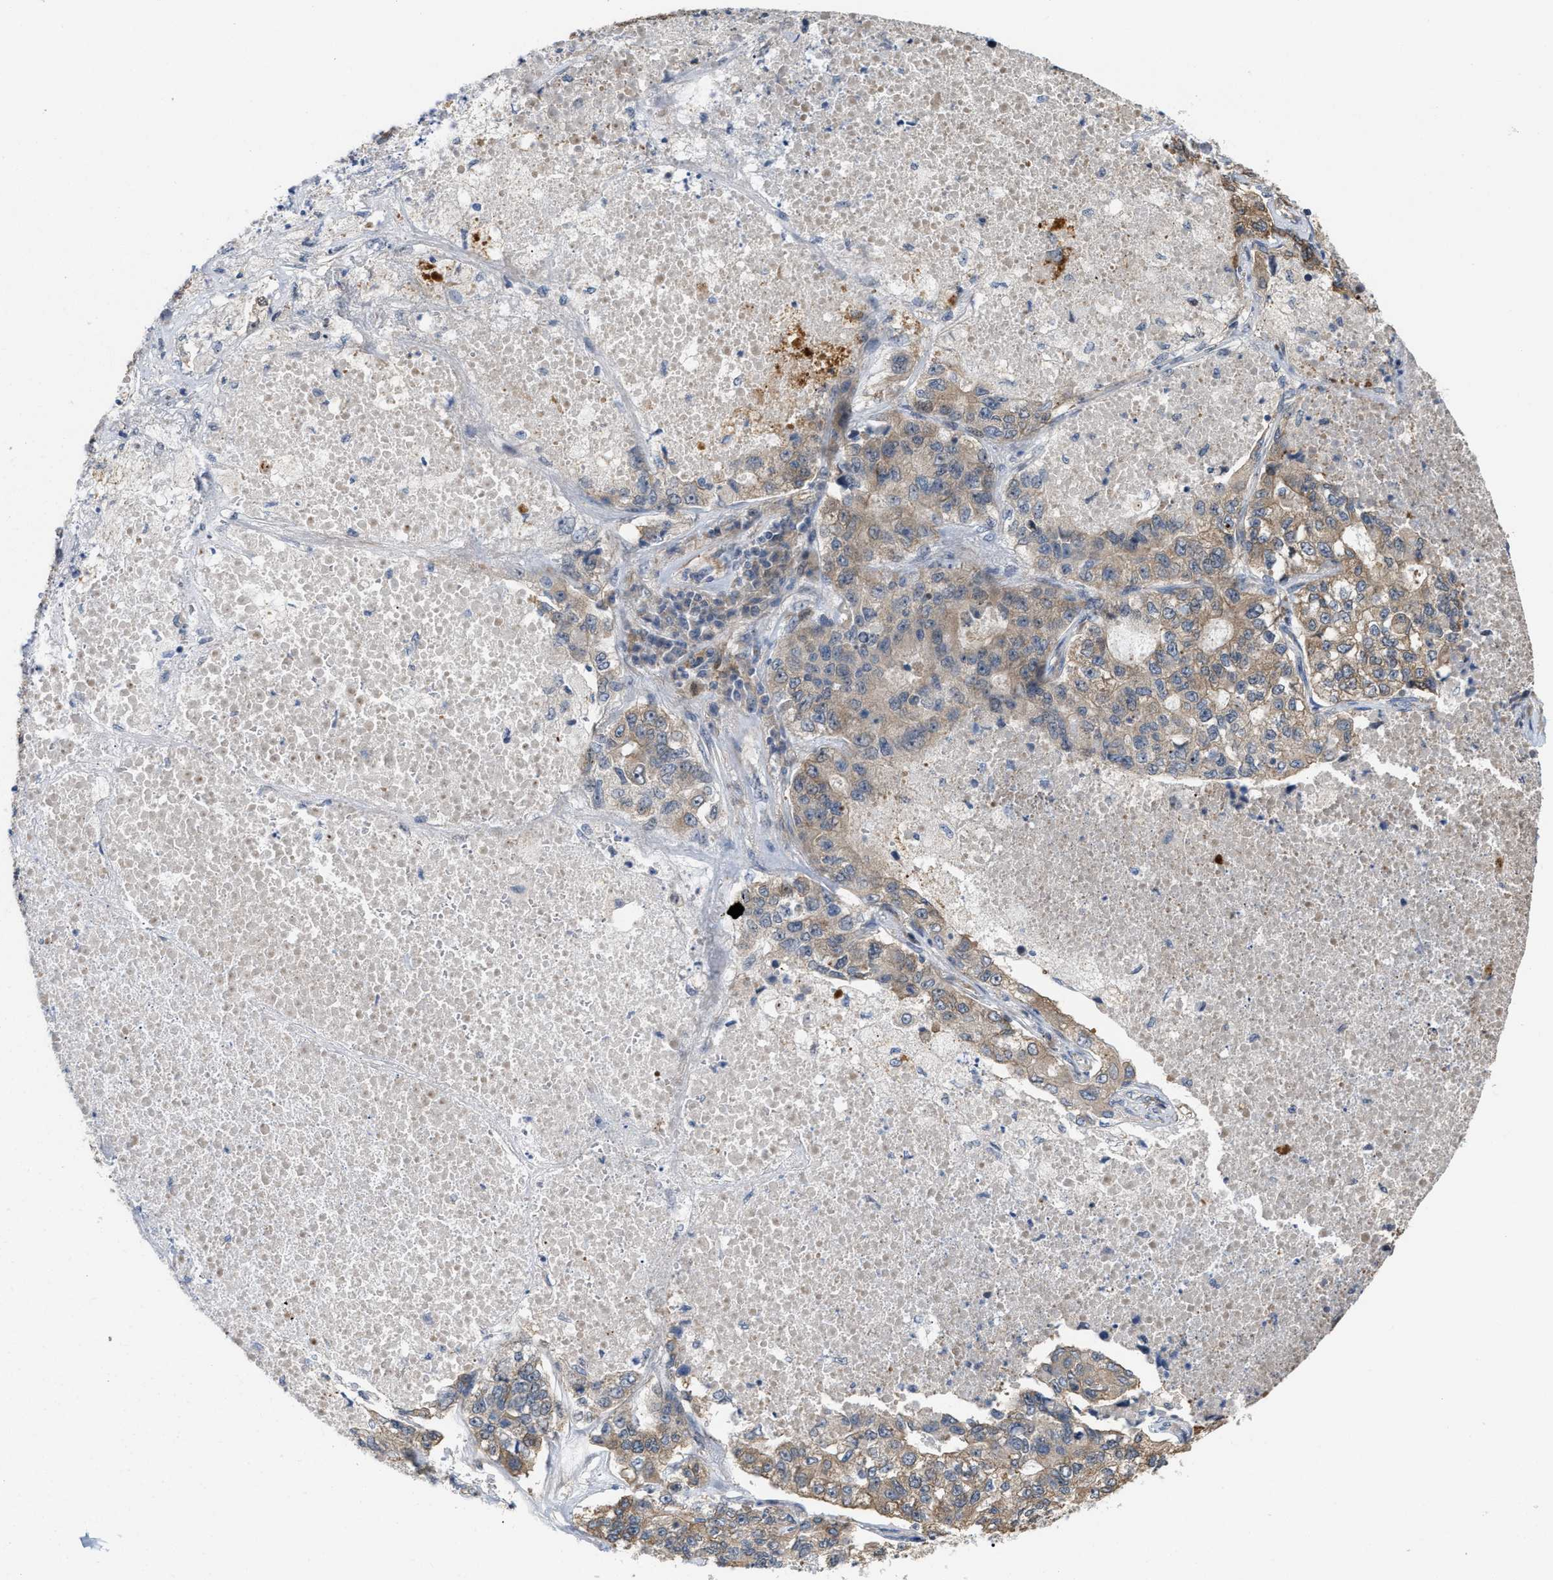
{"staining": {"intensity": "weak", "quantity": "25%-75%", "location": "cytoplasmic/membranous"}, "tissue": "lung cancer", "cell_type": "Tumor cells", "image_type": "cancer", "snomed": [{"axis": "morphology", "description": "Adenocarcinoma, NOS"}, {"axis": "topography", "description": "Lung"}], "caption": "Immunohistochemistry staining of lung cancer, which exhibits low levels of weak cytoplasmic/membranous expression in approximately 25%-75% of tumor cells indicating weak cytoplasmic/membranous protein staining. The staining was performed using DAB (3,3'-diaminobenzidine) (brown) for protein detection and nuclei were counterstained in hematoxylin (blue).", "gene": "CSNK1A1", "patient": {"sex": "male", "age": 49}}